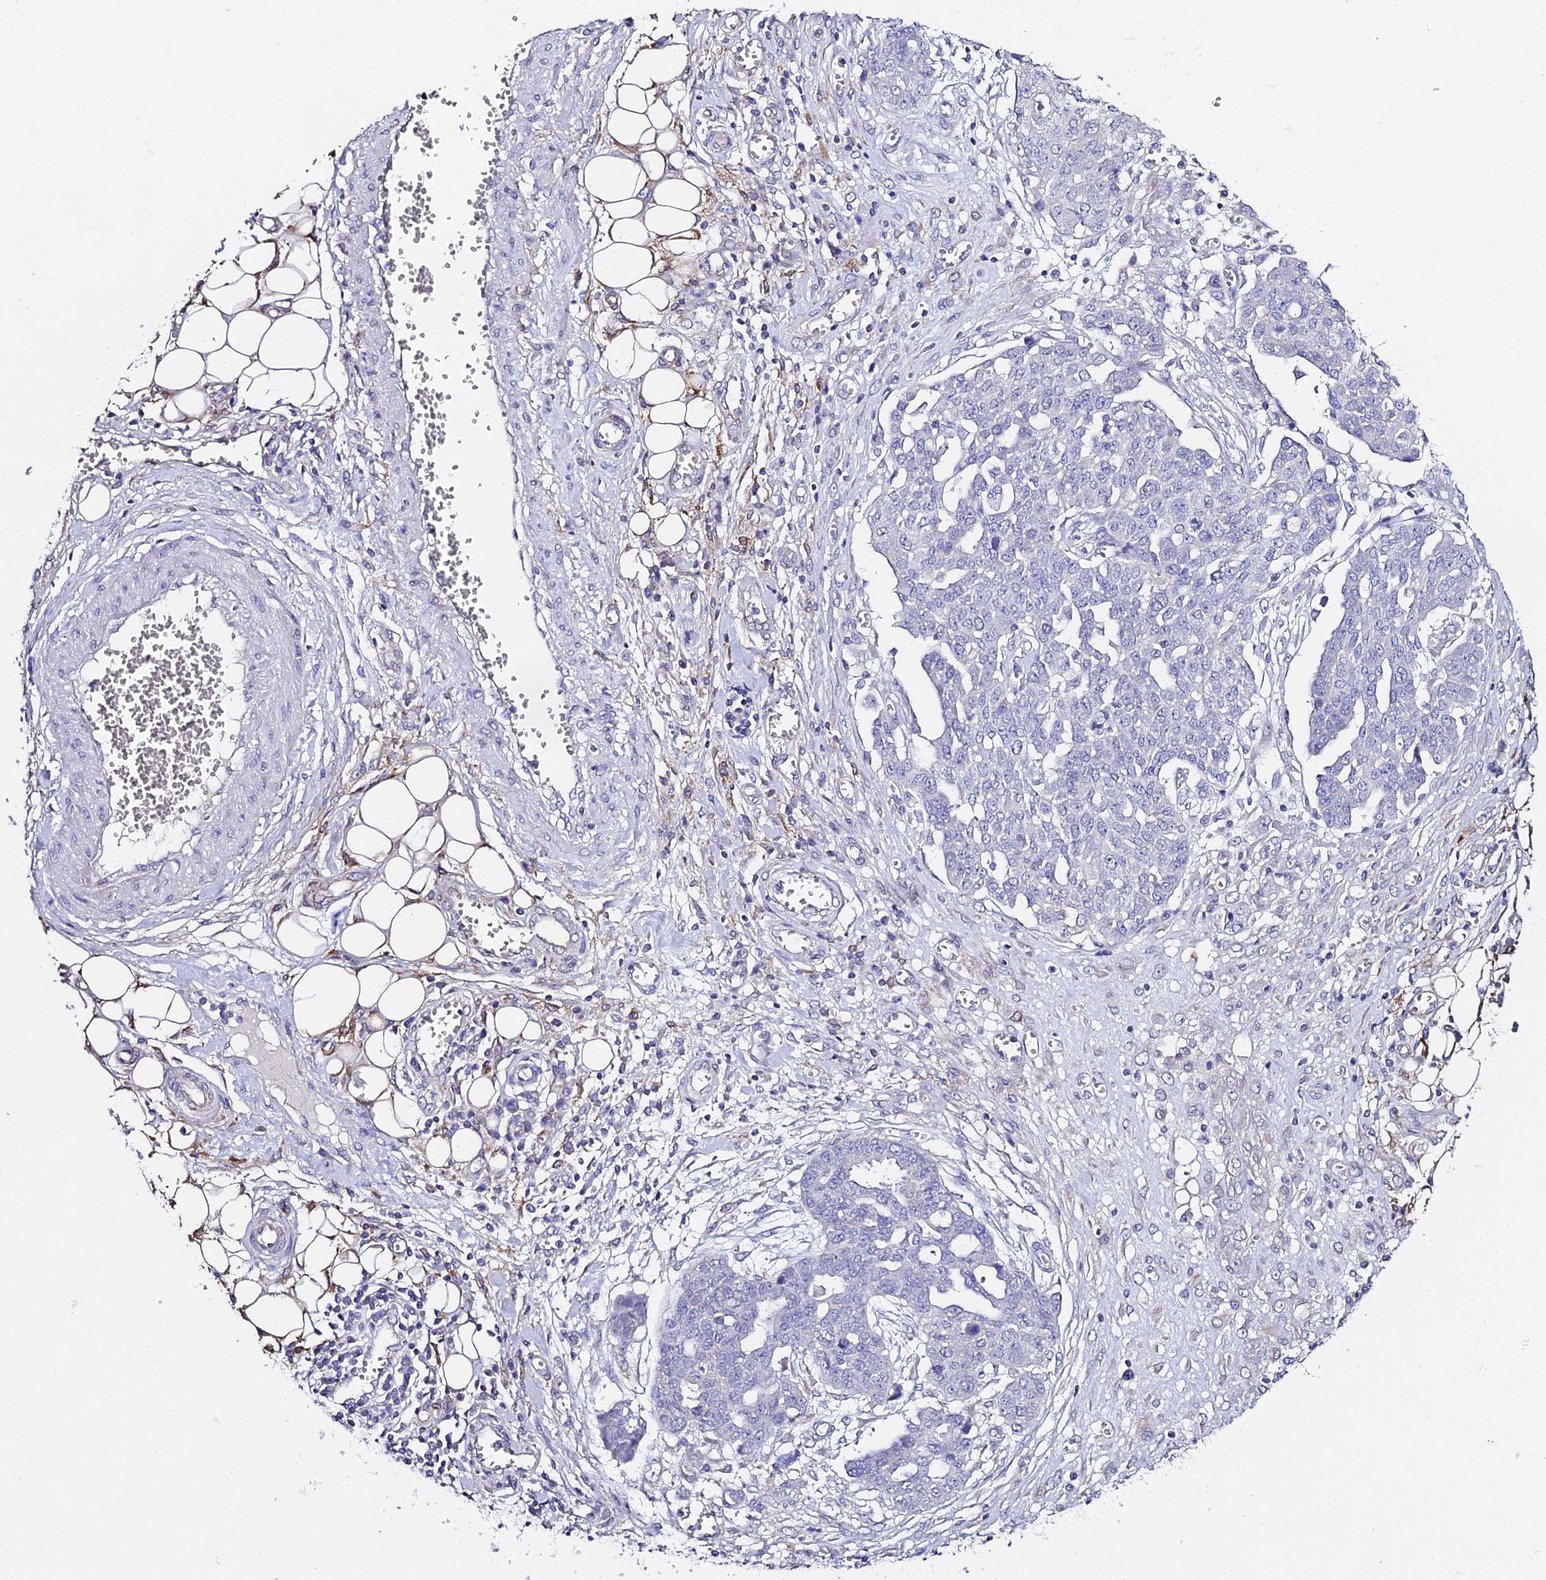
{"staining": {"intensity": "negative", "quantity": "none", "location": "none"}, "tissue": "ovarian cancer", "cell_type": "Tumor cells", "image_type": "cancer", "snomed": [{"axis": "morphology", "description": "Cystadenocarcinoma, serous, NOS"}, {"axis": "topography", "description": "Soft tissue"}, {"axis": "topography", "description": "Ovary"}], "caption": "Protein analysis of ovarian cancer shows no significant expression in tumor cells.", "gene": "PPP2R2C", "patient": {"sex": "female", "age": 57}}